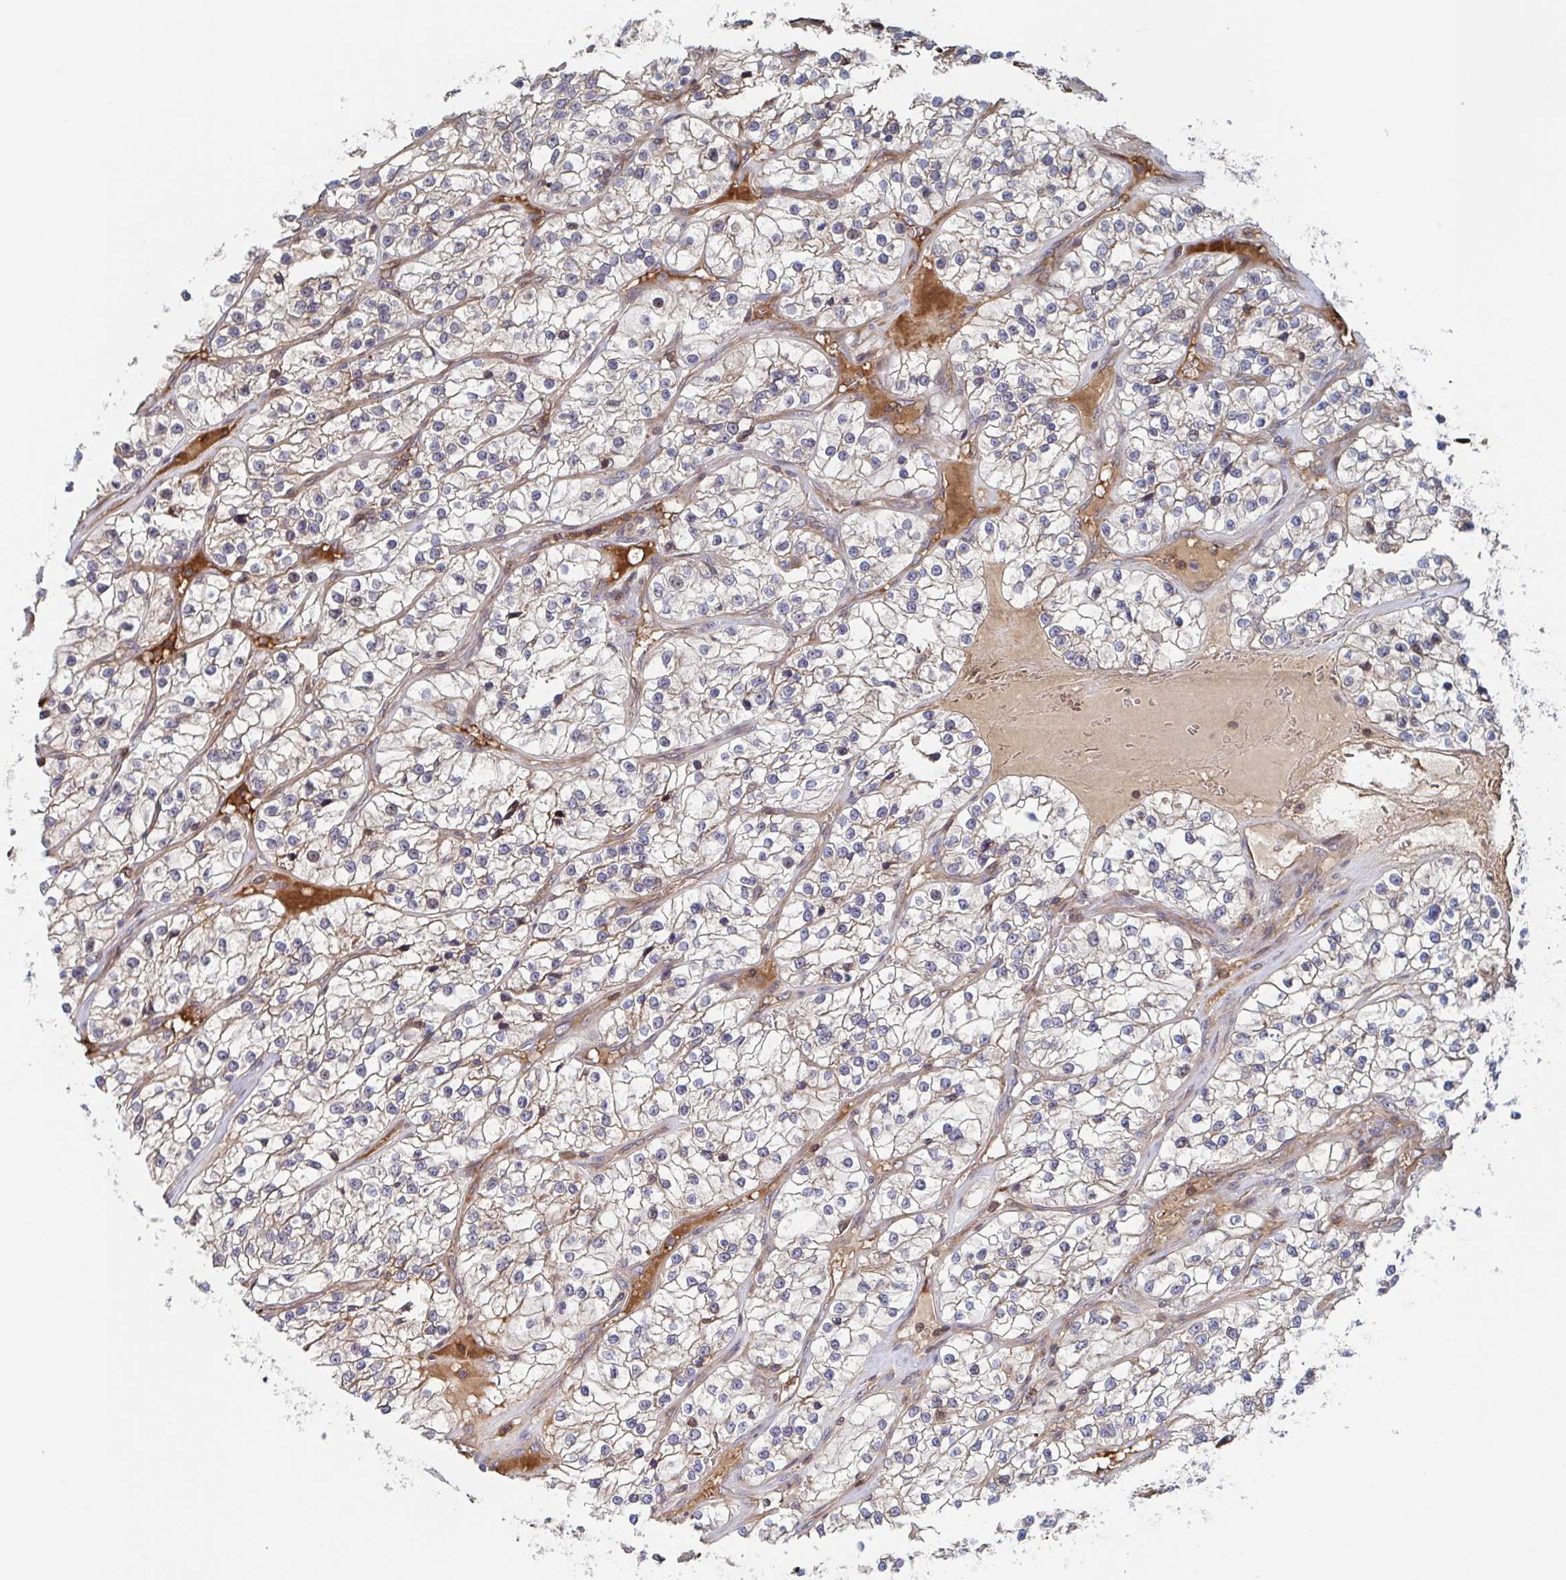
{"staining": {"intensity": "negative", "quantity": "none", "location": "none"}, "tissue": "renal cancer", "cell_type": "Tumor cells", "image_type": "cancer", "snomed": [{"axis": "morphology", "description": "Adenocarcinoma, NOS"}, {"axis": "topography", "description": "Kidney"}], "caption": "This is a photomicrograph of immunohistochemistry staining of adenocarcinoma (renal), which shows no expression in tumor cells.", "gene": "DHRS12", "patient": {"sex": "female", "age": 57}}